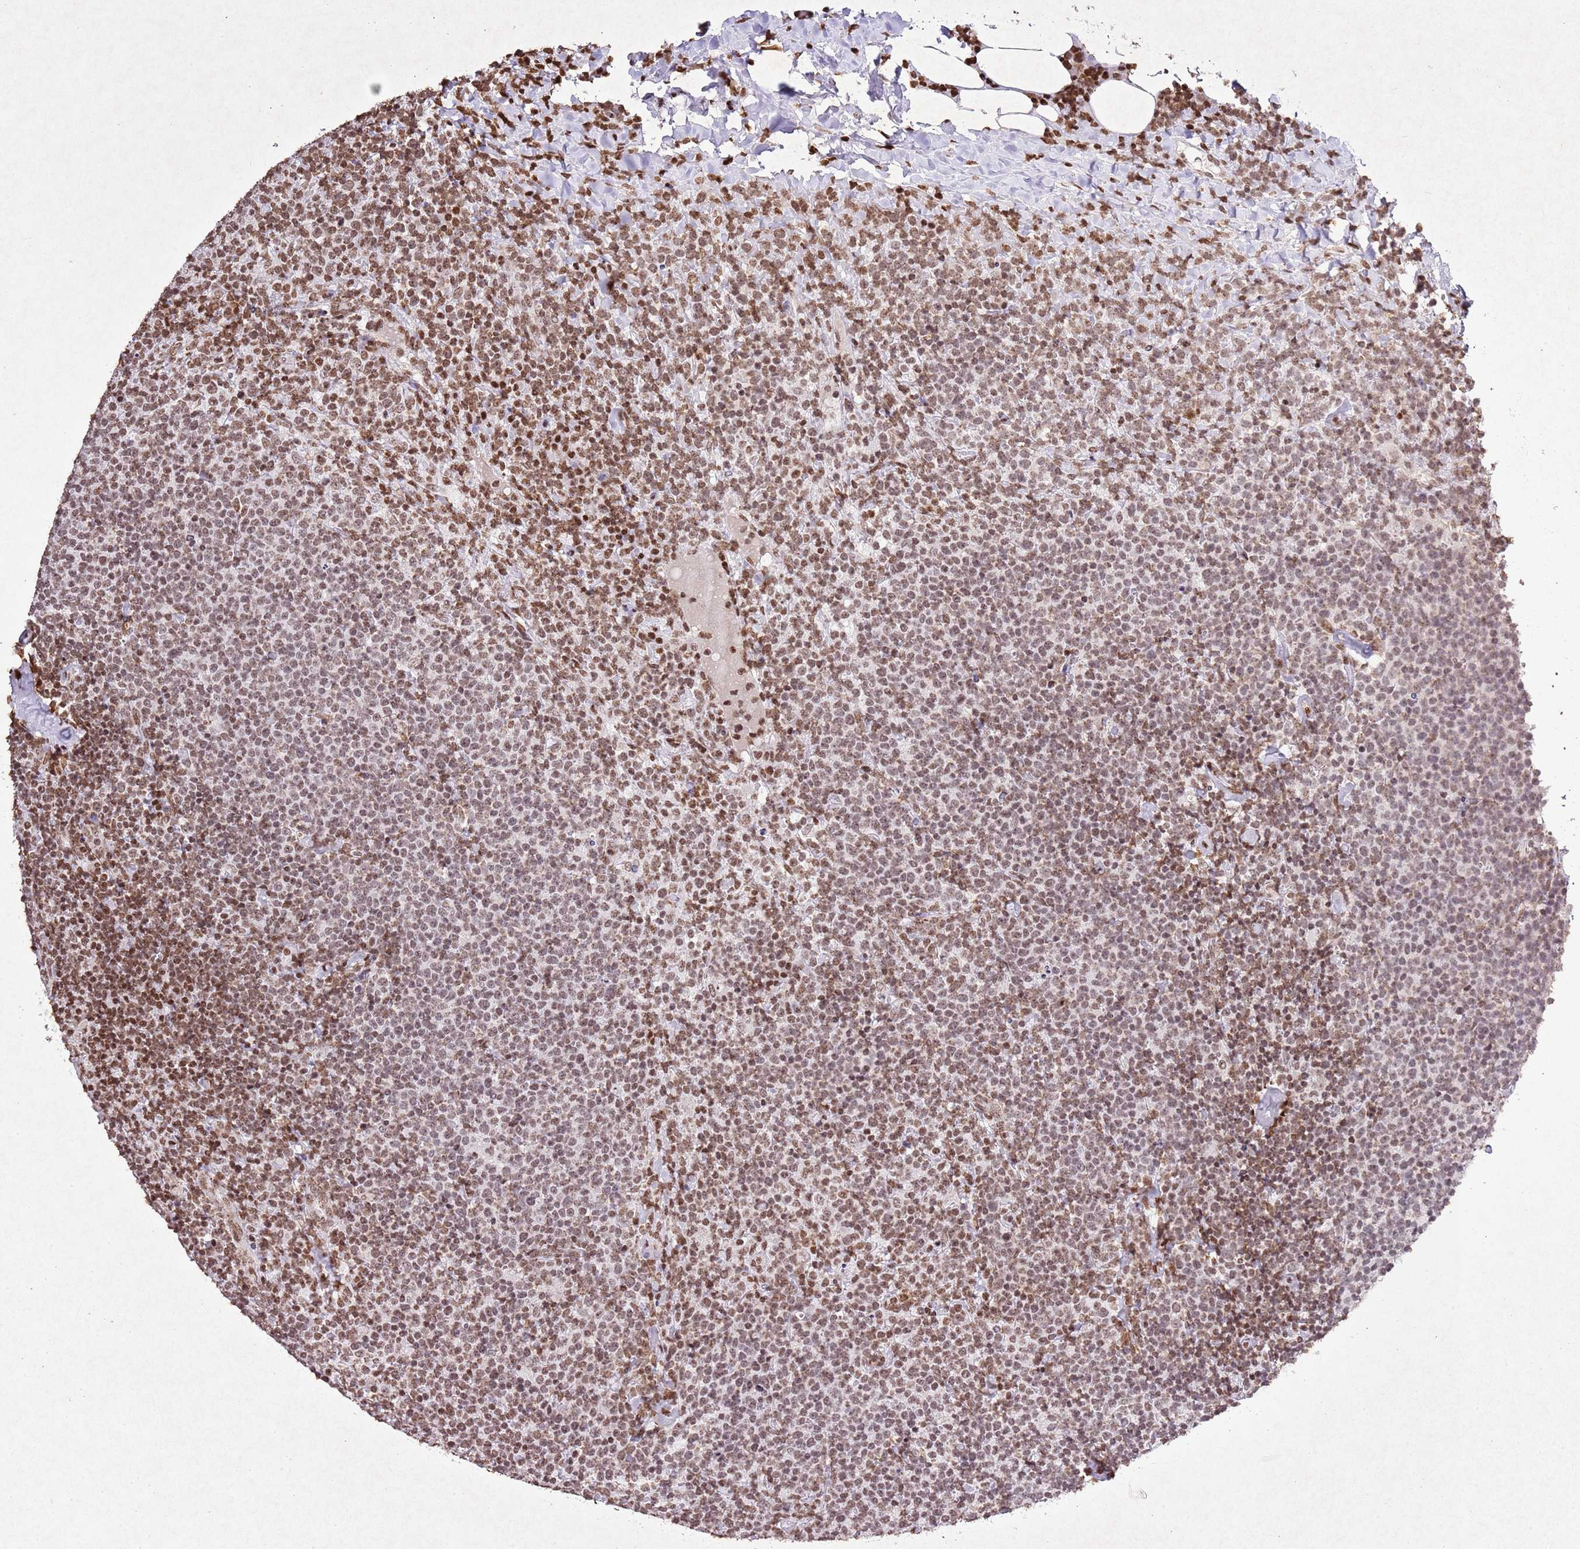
{"staining": {"intensity": "moderate", "quantity": ">75%", "location": "nuclear"}, "tissue": "lymphoma", "cell_type": "Tumor cells", "image_type": "cancer", "snomed": [{"axis": "morphology", "description": "Malignant lymphoma, non-Hodgkin's type, High grade"}, {"axis": "topography", "description": "Lymph node"}], "caption": "Protein analysis of malignant lymphoma, non-Hodgkin's type (high-grade) tissue displays moderate nuclear positivity in approximately >75% of tumor cells.", "gene": "BMAL1", "patient": {"sex": "male", "age": 61}}